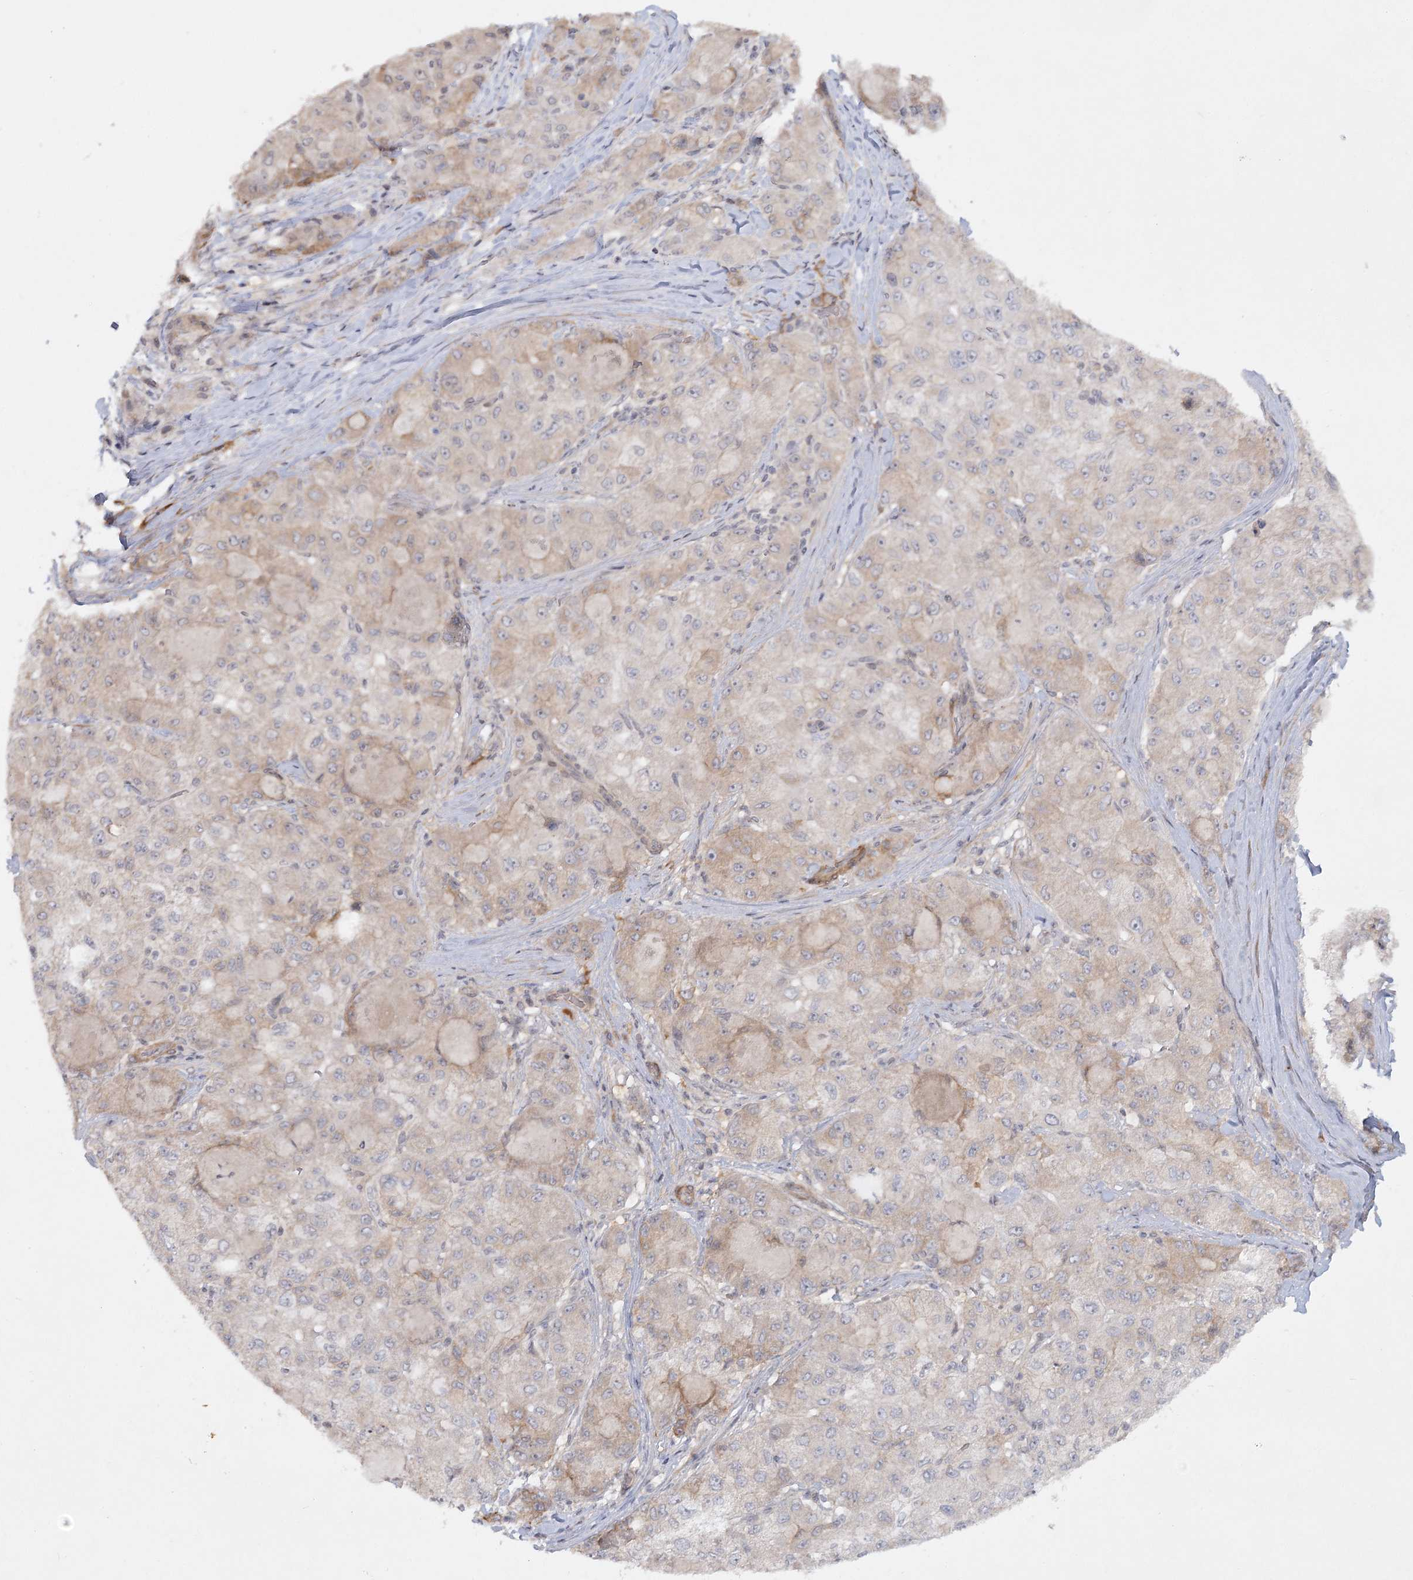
{"staining": {"intensity": "weak", "quantity": "<25%", "location": "cytoplasmic/membranous"}, "tissue": "liver cancer", "cell_type": "Tumor cells", "image_type": "cancer", "snomed": [{"axis": "morphology", "description": "Carcinoma, Hepatocellular, NOS"}, {"axis": "topography", "description": "Liver"}], "caption": "The image exhibits no staining of tumor cells in liver cancer. Nuclei are stained in blue.", "gene": "SH2D3A", "patient": {"sex": "male", "age": 80}}